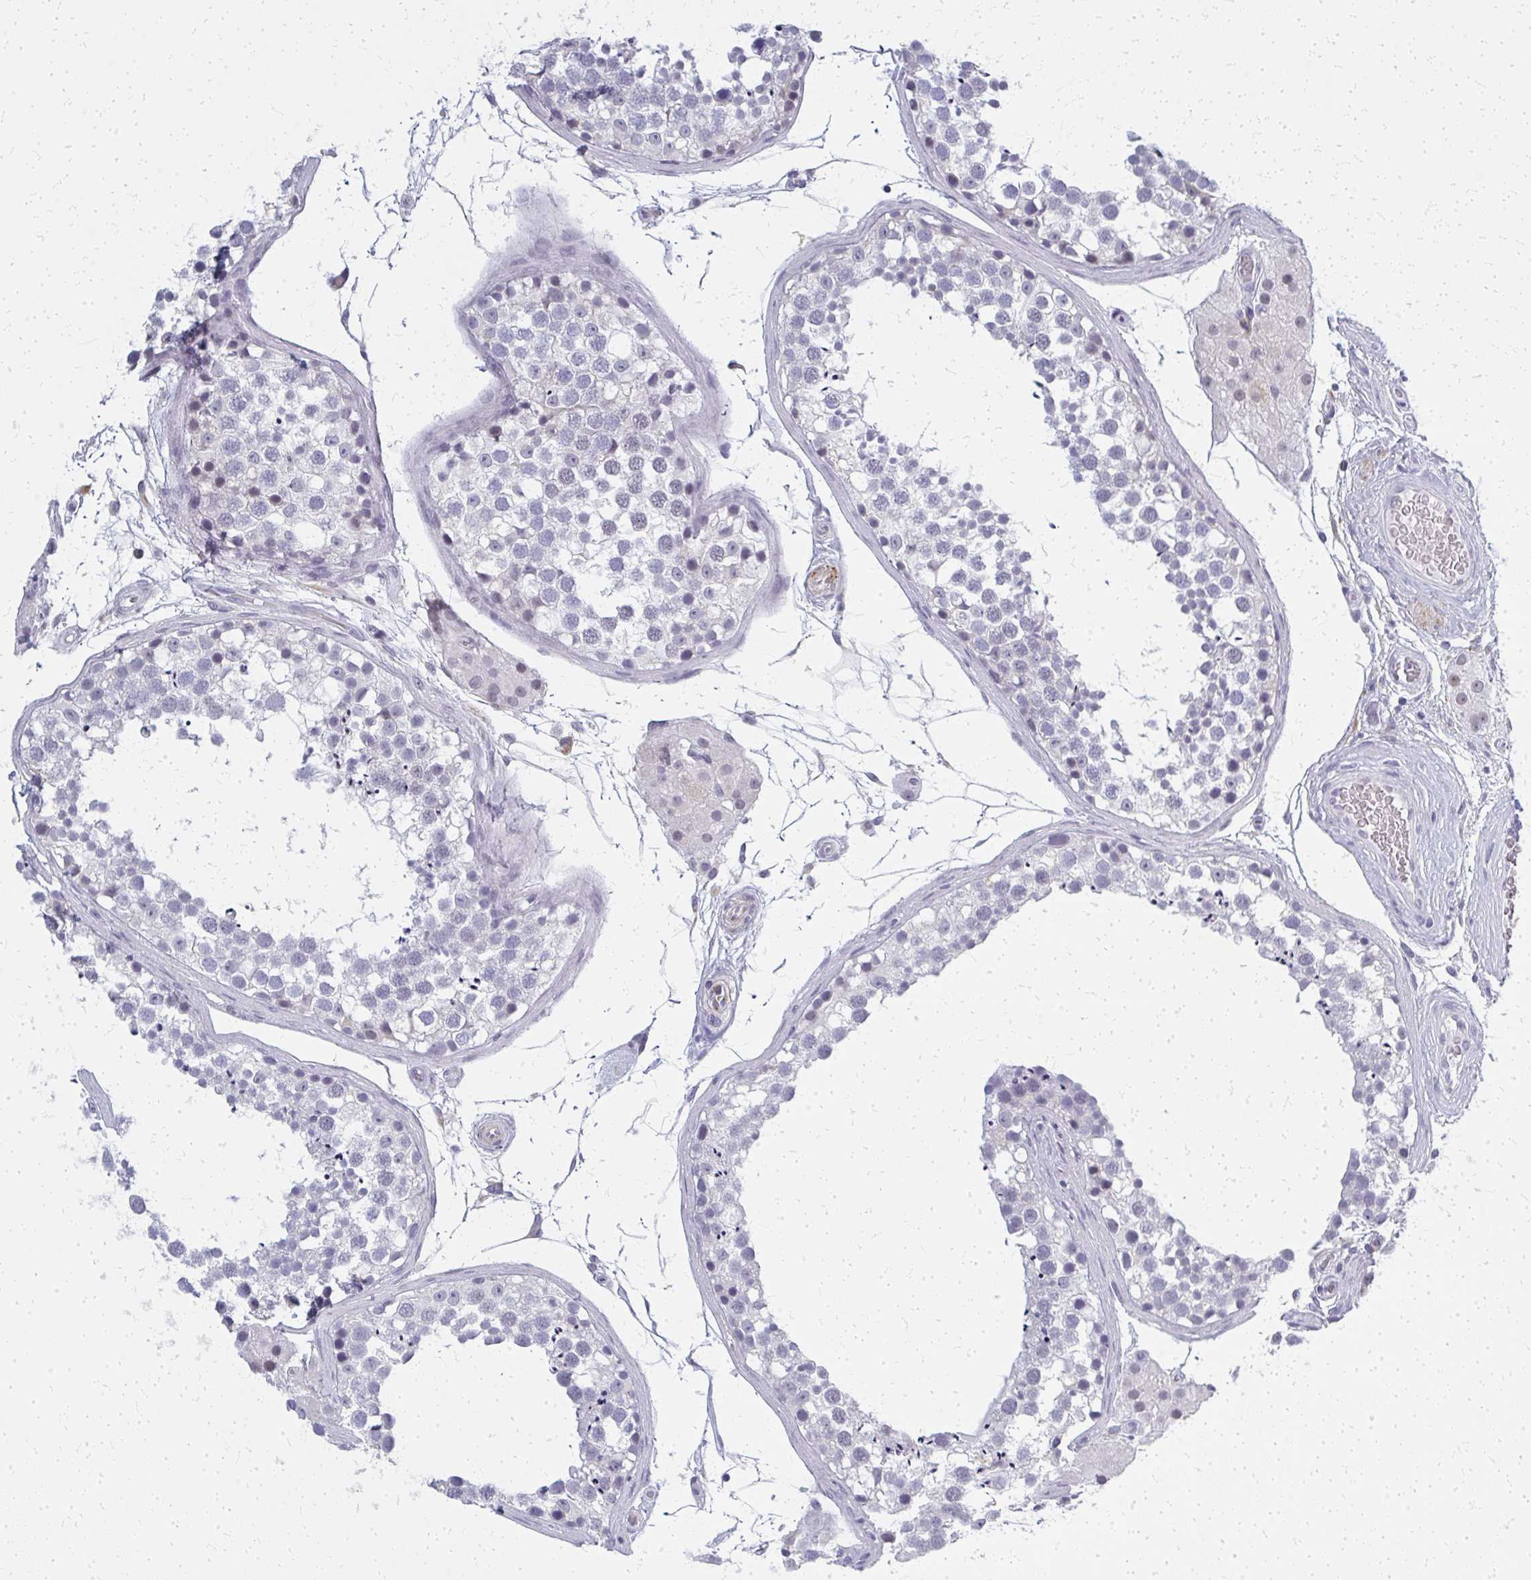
{"staining": {"intensity": "negative", "quantity": "none", "location": "none"}, "tissue": "testis", "cell_type": "Cells in seminiferous ducts", "image_type": "normal", "snomed": [{"axis": "morphology", "description": "Normal tissue, NOS"}, {"axis": "morphology", "description": "Seminoma, NOS"}, {"axis": "topography", "description": "Testis"}], "caption": "Photomicrograph shows no significant protein positivity in cells in seminiferous ducts of unremarkable testis. Brightfield microscopy of immunohistochemistry (IHC) stained with DAB (3,3'-diaminobenzidine) (brown) and hematoxylin (blue), captured at high magnification.", "gene": "CASQ2", "patient": {"sex": "male", "age": 65}}